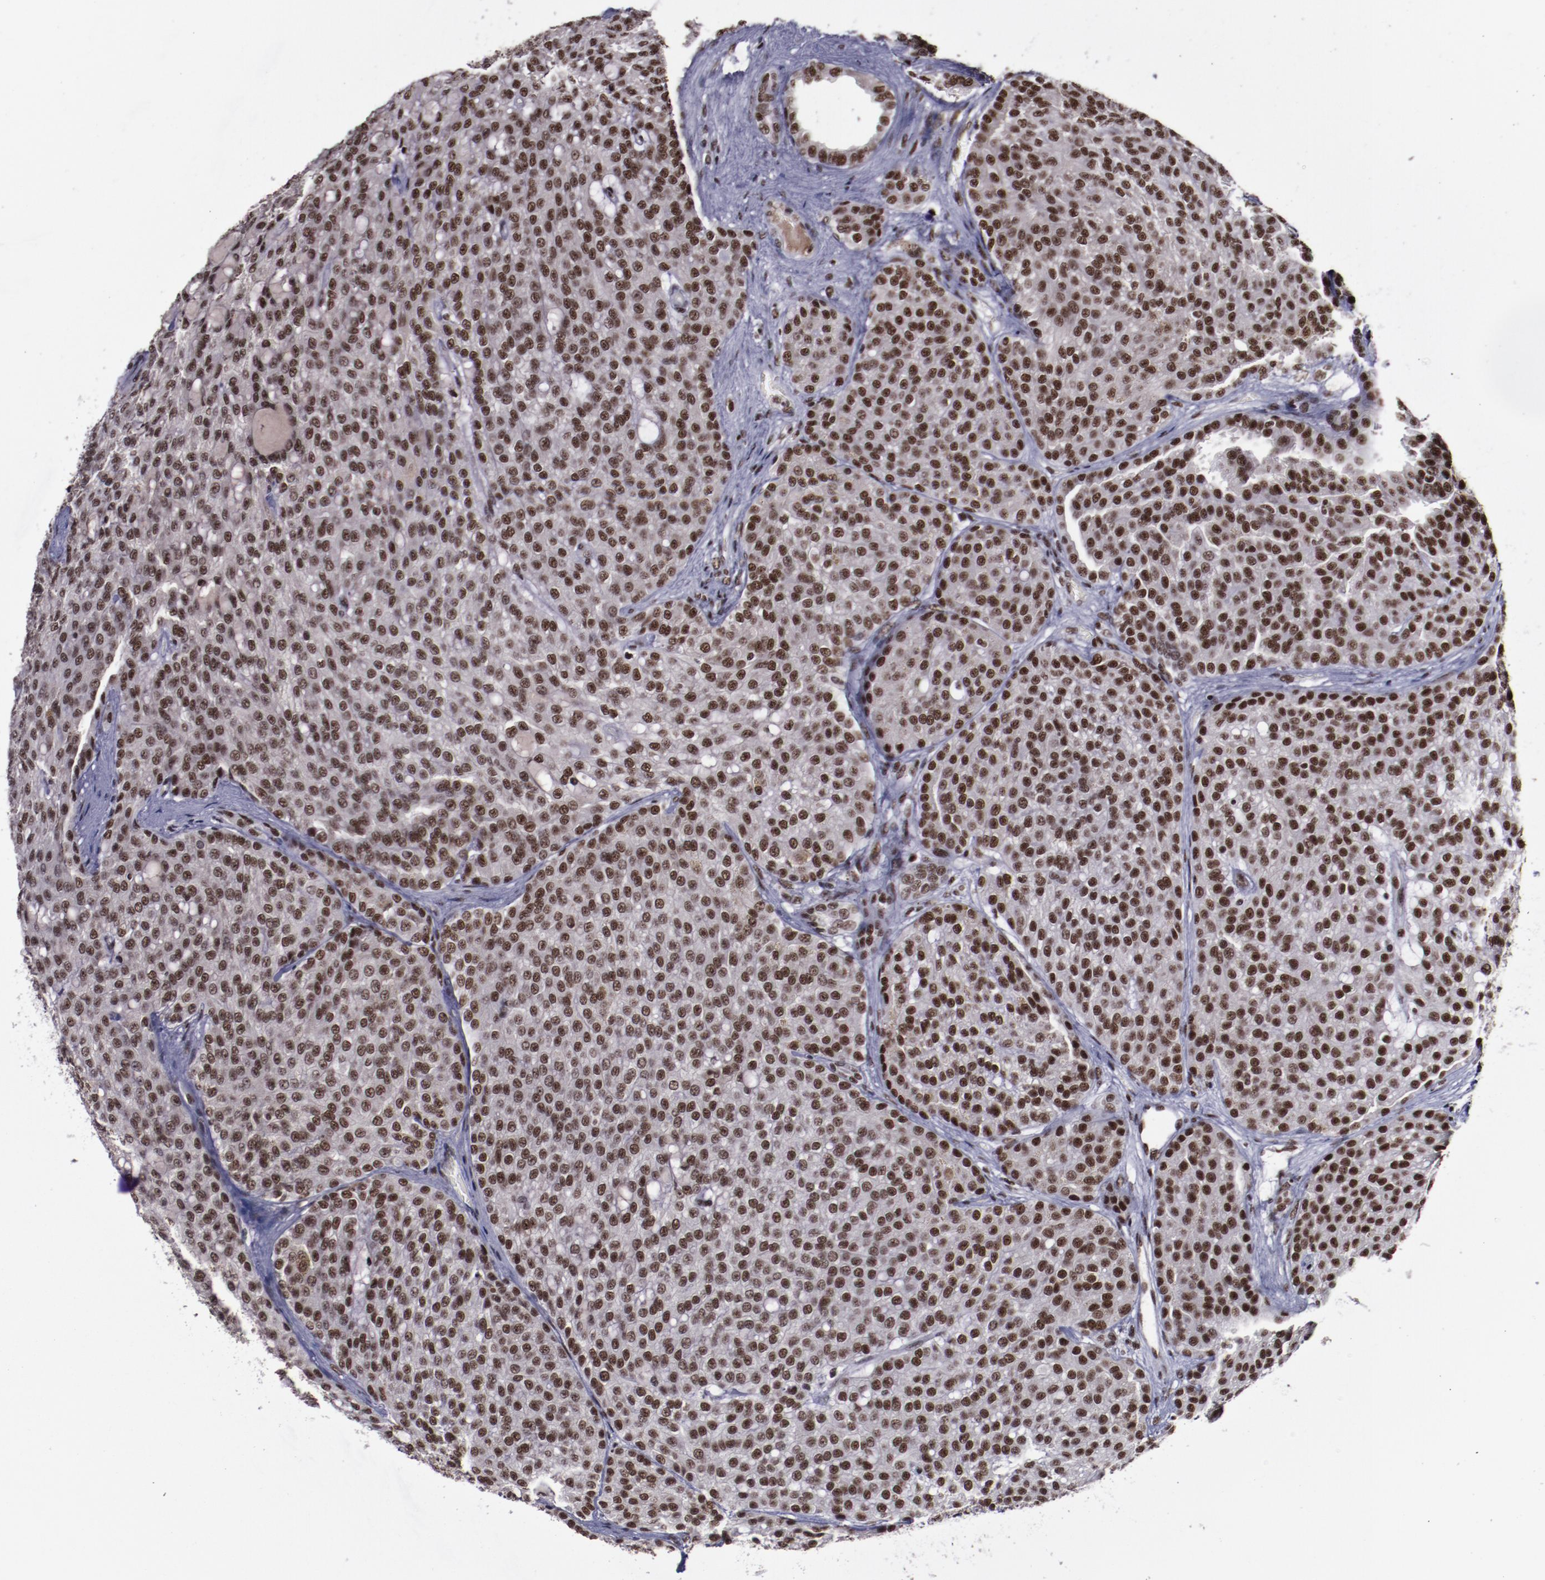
{"staining": {"intensity": "moderate", "quantity": ">75%", "location": "nuclear"}, "tissue": "renal cancer", "cell_type": "Tumor cells", "image_type": "cancer", "snomed": [{"axis": "morphology", "description": "Adenocarcinoma, NOS"}, {"axis": "topography", "description": "Kidney"}], "caption": "There is medium levels of moderate nuclear expression in tumor cells of adenocarcinoma (renal), as demonstrated by immunohistochemical staining (brown color).", "gene": "ERH", "patient": {"sex": "male", "age": 63}}